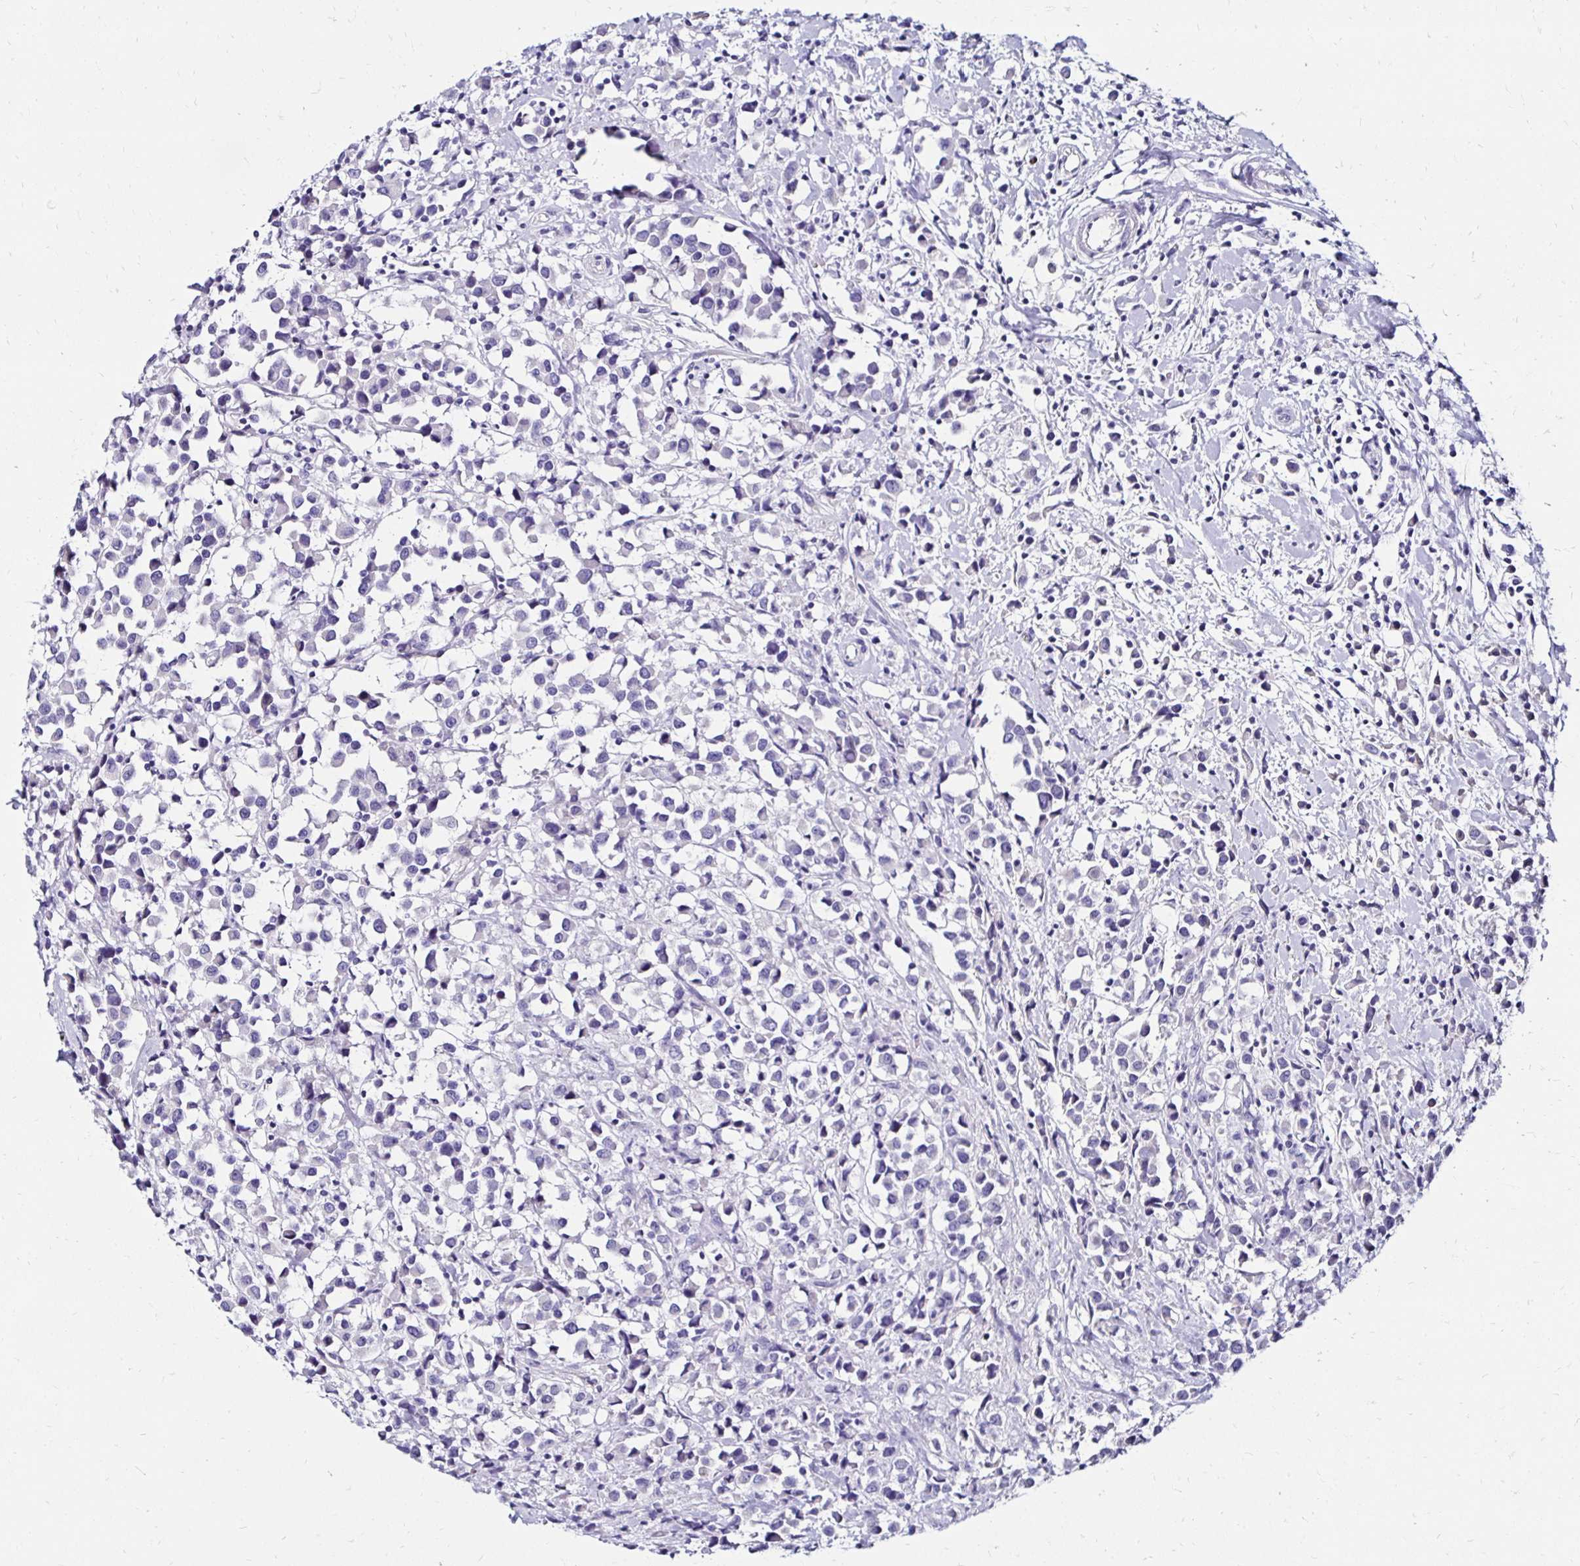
{"staining": {"intensity": "negative", "quantity": "none", "location": "none"}, "tissue": "breast cancer", "cell_type": "Tumor cells", "image_type": "cancer", "snomed": [{"axis": "morphology", "description": "Duct carcinoma"}, {"axis": "topography", "description": "Breast"}], "caption": "DAB (3,3'-diaminobenzidine) immunohistochemical staining of breast cancer reveals no significant positivity in tumor cells.", "gene": "KCNT1", "patient": {"sex": "female", "age": 61}}